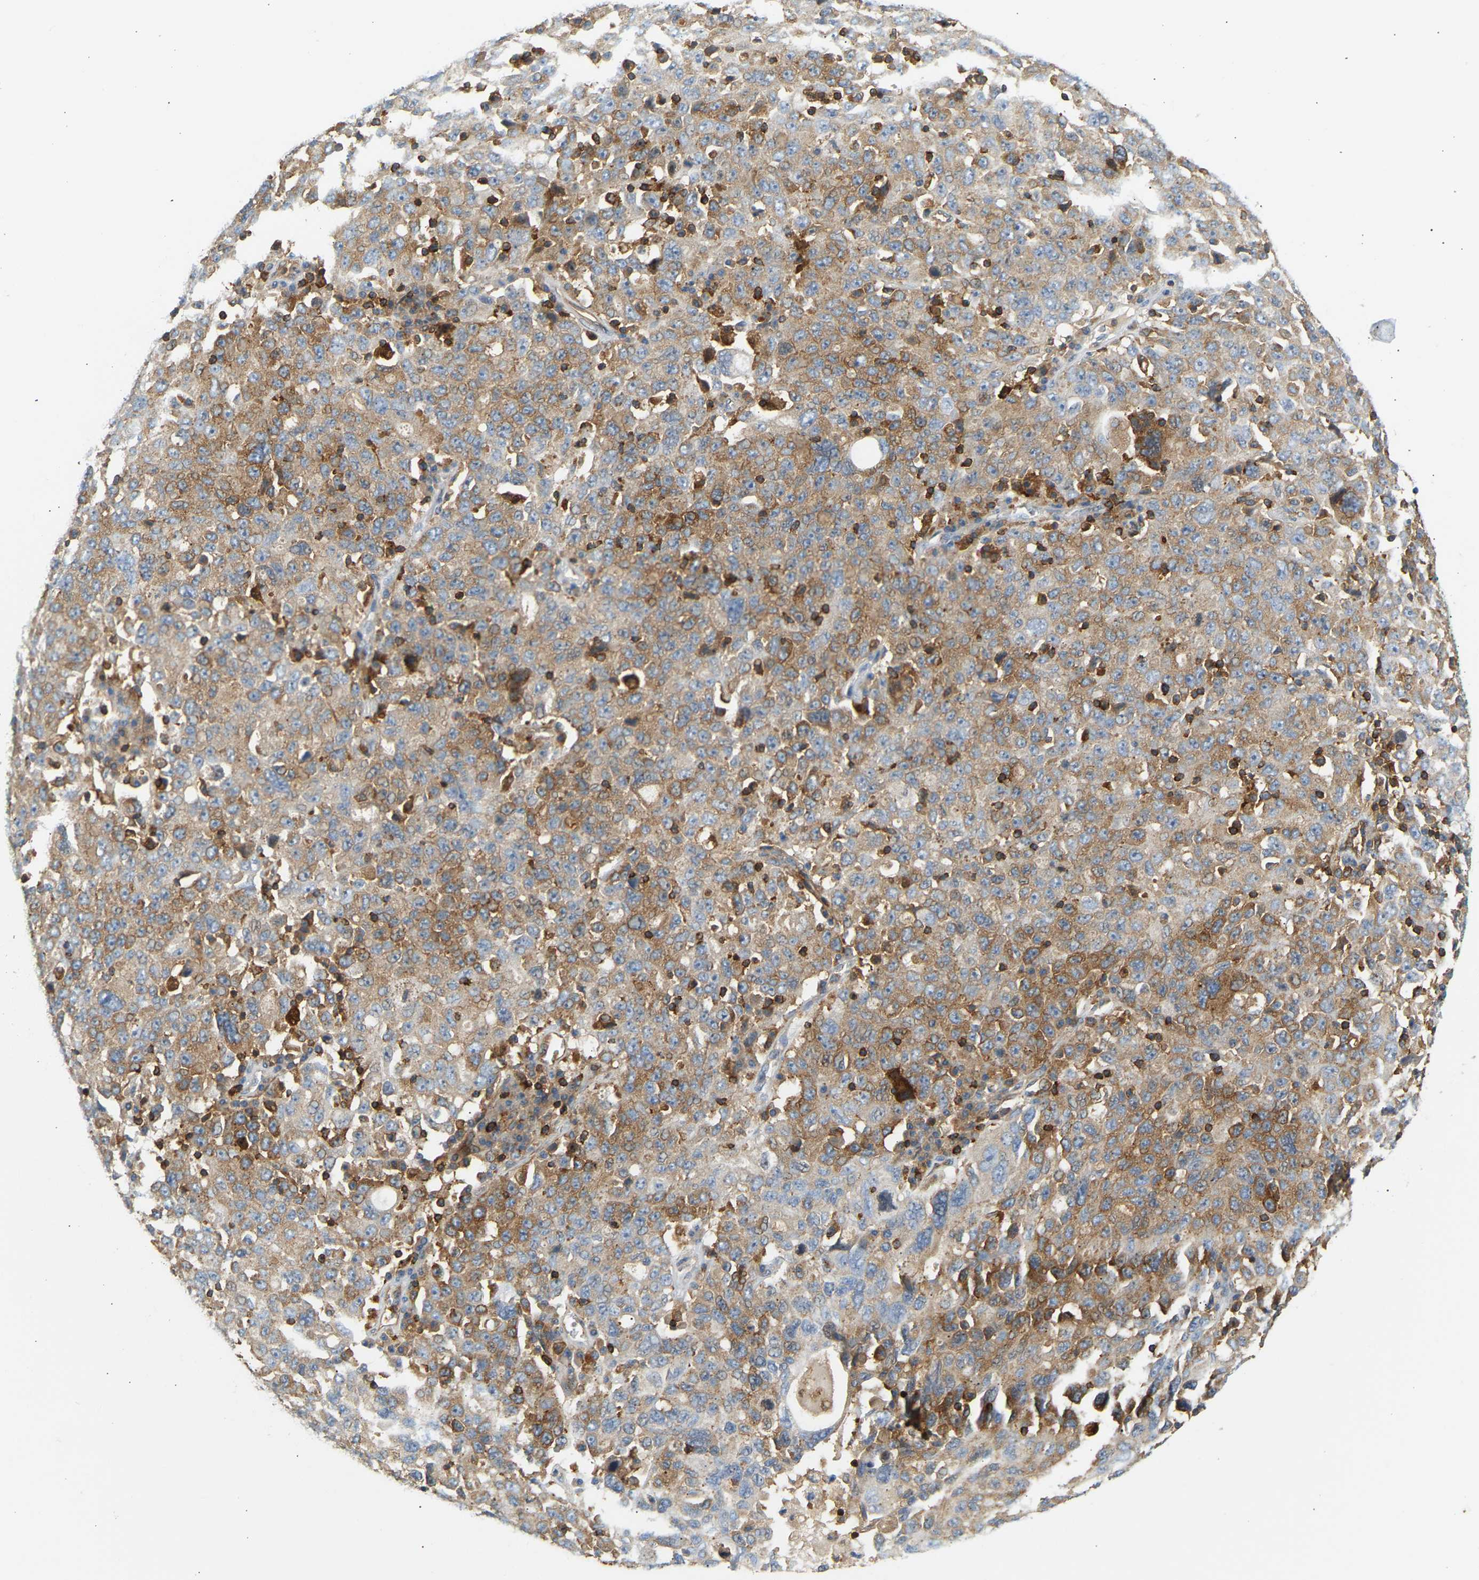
{"staining": {"intensity": "weak", "quantity": ">75%", "location": "cytoplasmic/membranous"}, "tissue": "ovarian cancer", "cell_type": "Tumor cells", "image_type": "cancer", "snomed": [{"axis": "morphology", "description": "Carcinoma, endometroid"}, {"axis": "topography", "description": "Ovary"}], "caption": "Immunohistochemistry histopathology image of human ovarian endometroid carcinoma stained for a protein (brown), which reveals low levels of weak cytoplasmic/membranous staining in about >75% of tumor cells.", "gene": "FNBP1", "patient": {"sex": "female", "age": 62}}